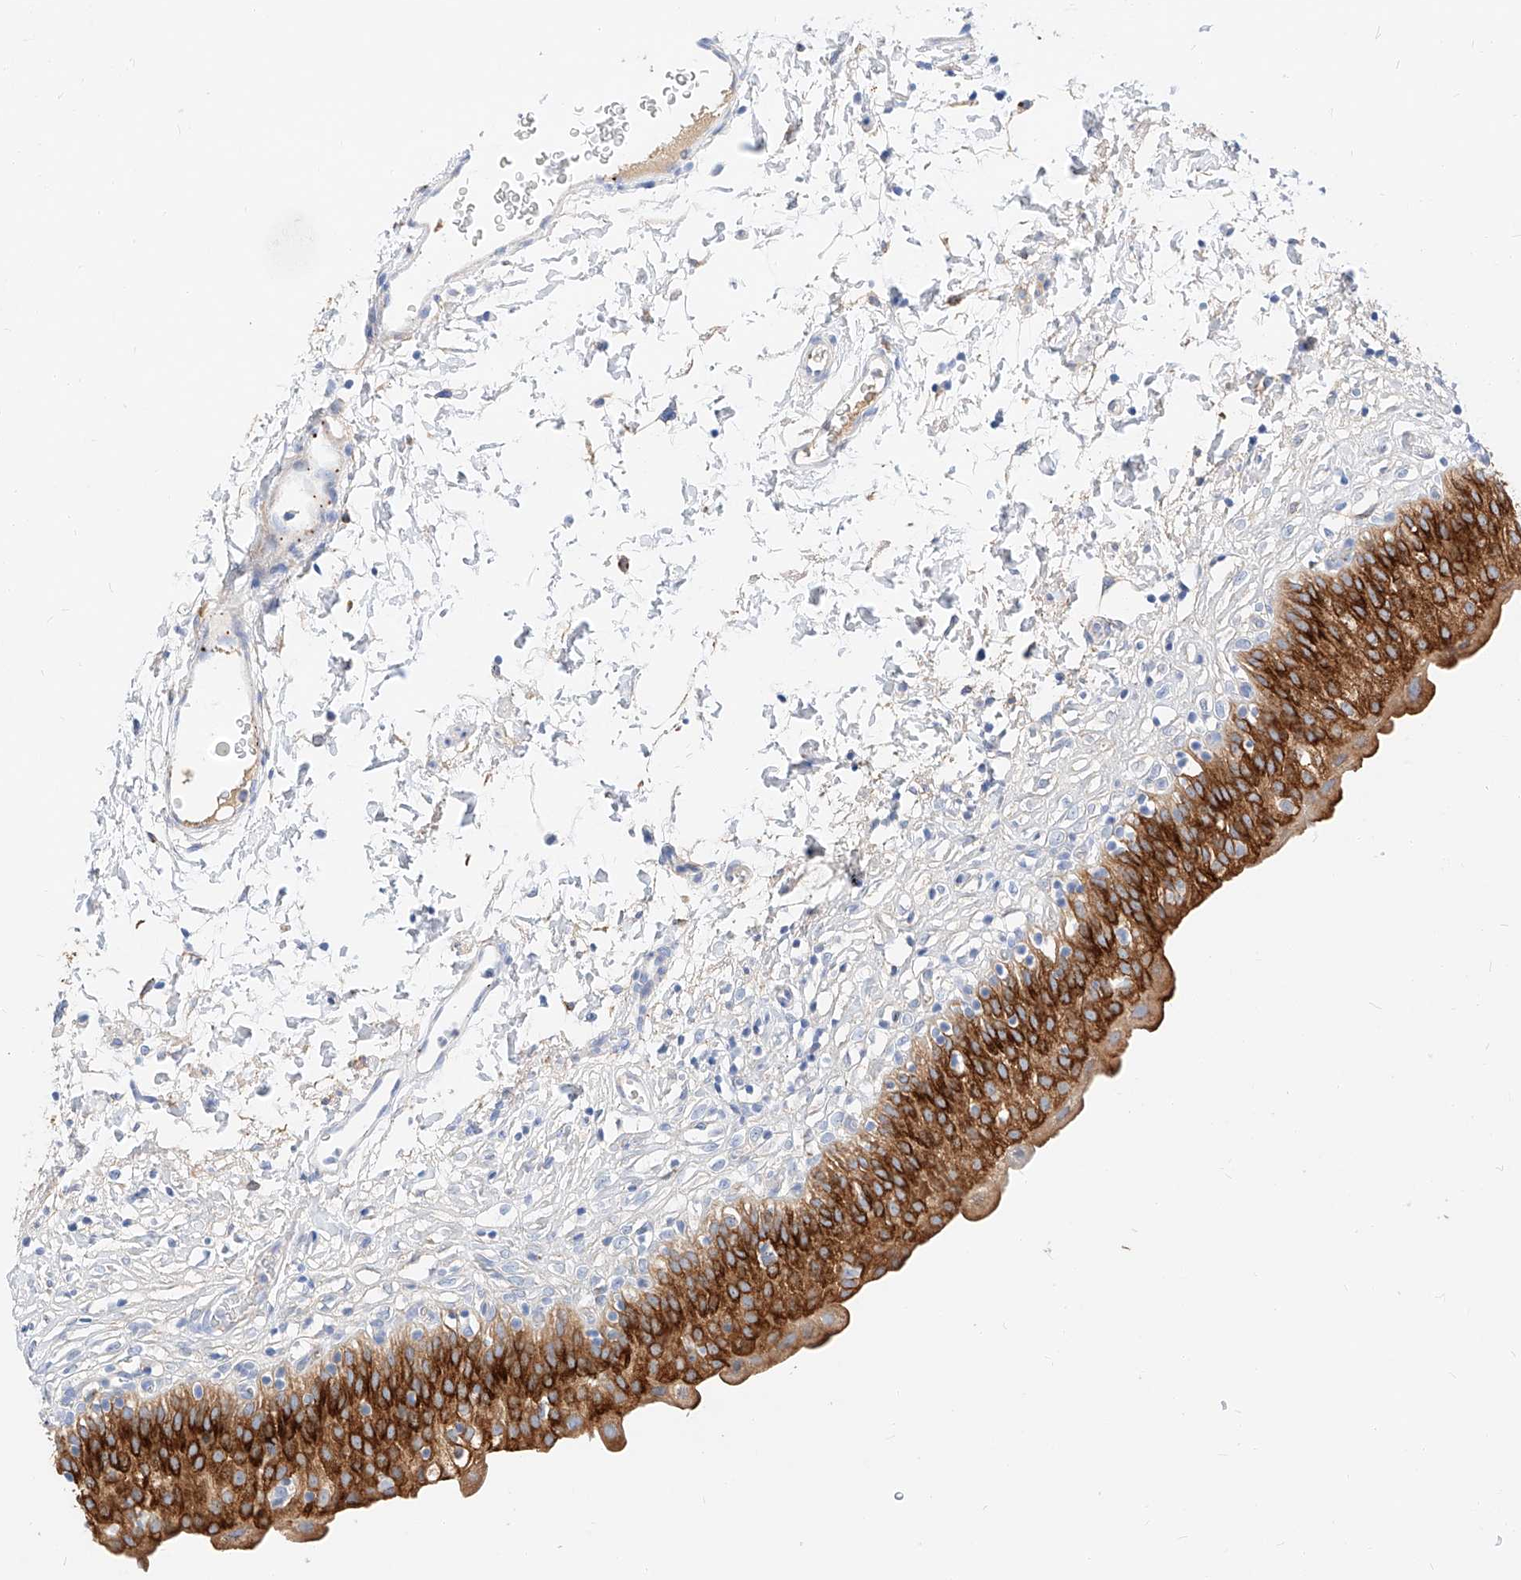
{"staining": {"intensity": "strong", "quantity": ">75%", "location": "cytoplasmic/membranous"}, "tissue": "urinary bladder", "cell_type": "Urothelial cells", "image_type": "normal", "snomed": [{"axis": "morphology", "description": "Normal tissue, NOS"}, {"axis": "topography", "description": "Urinary bladder"}], "caption": "Immunohistochemical staining of normal human urinary bladder reveals >75% levels of strong cytoplasmic/membranous protein expression in approximately >75% of urothelial cells.", "gene": "MAP7", "patient": {"sex": "male", "age": 55}}